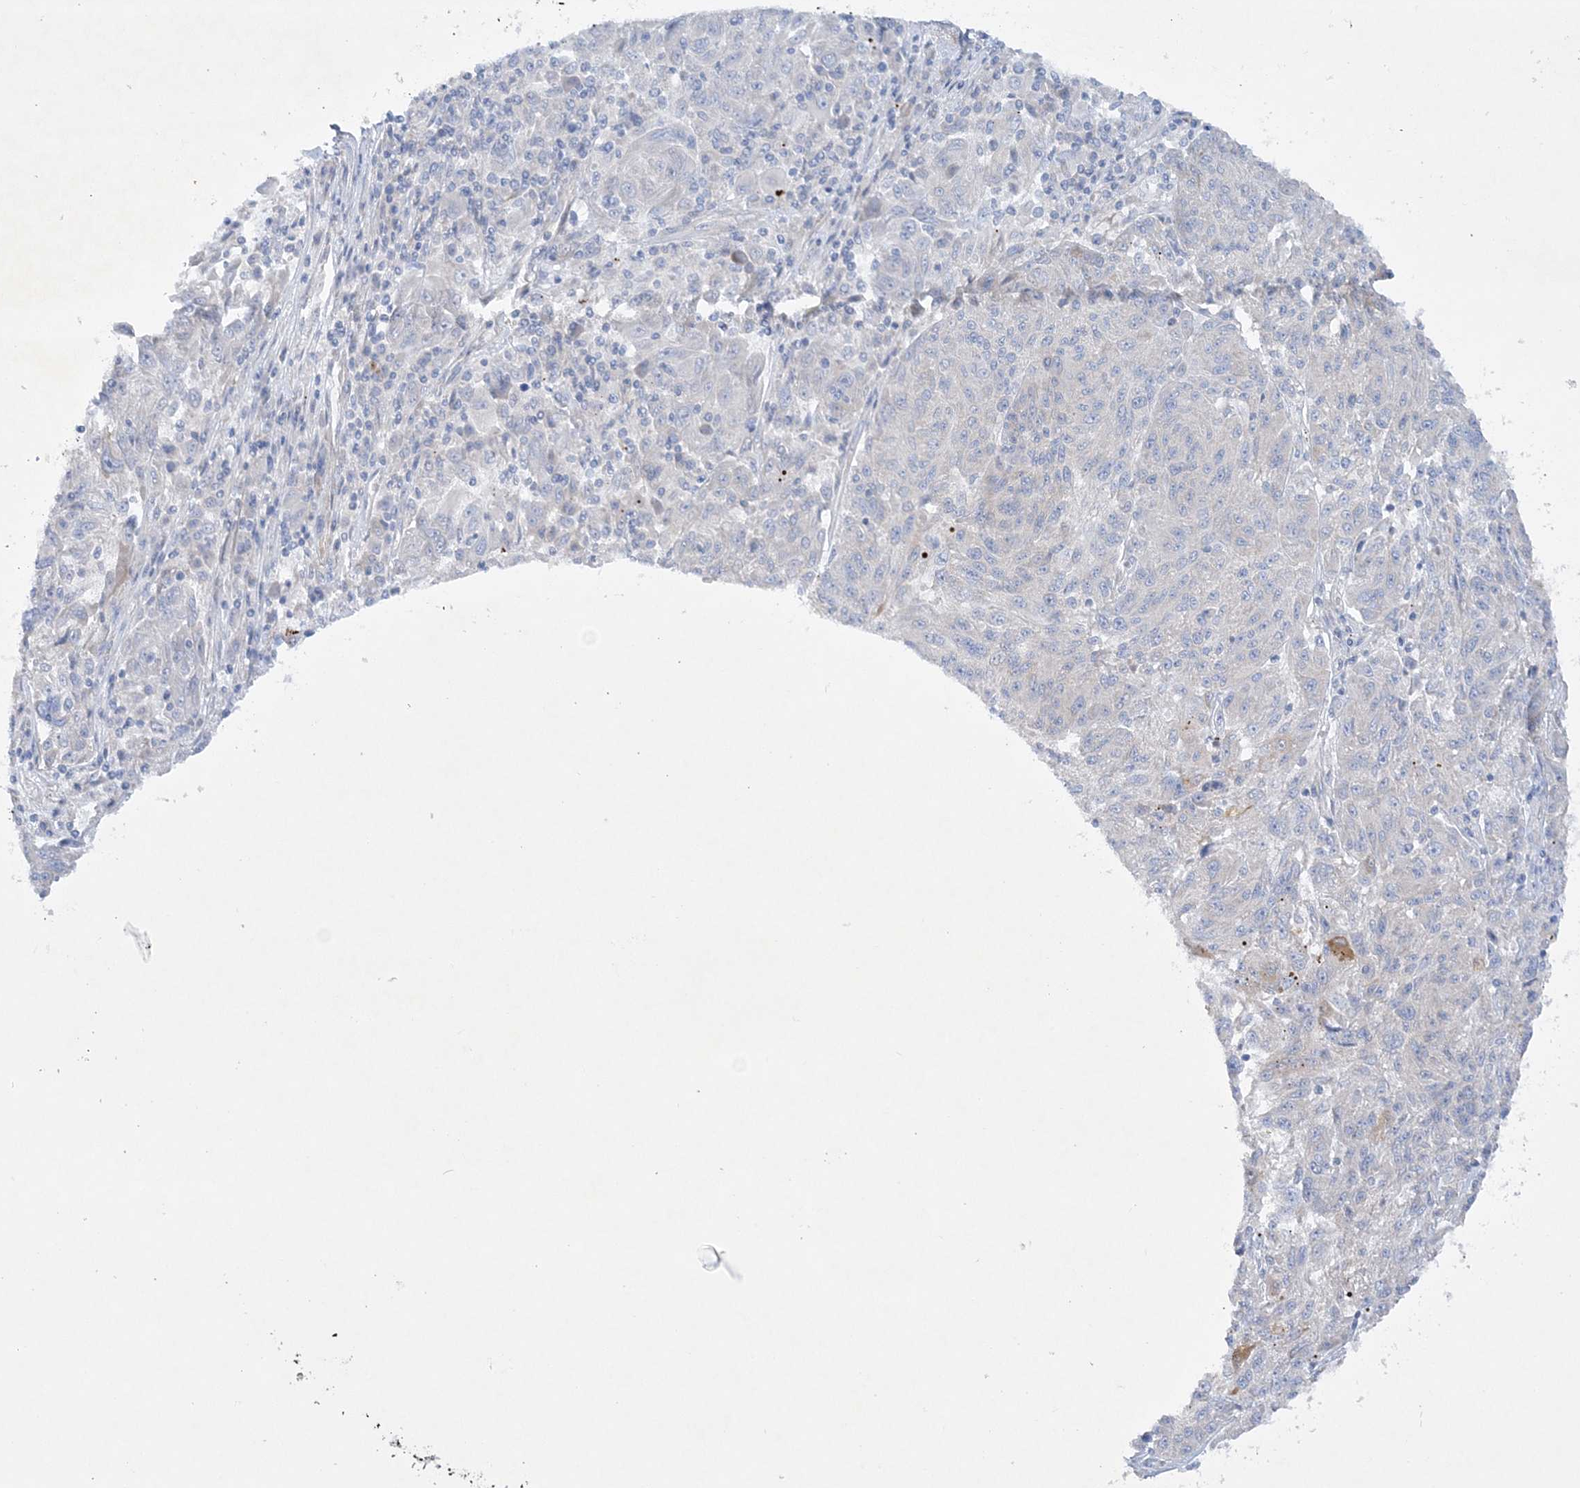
{"staining": {"intensity": "negative", "quantity": "none", "location": "none"}, "tissue": "melanoma", "cell_type": "Tumor cells", "image_type": "cancer", "snomed": [{"axis": "morphology", "description": "Malignant melanoma, NOS"}, {"axis": "topography", "description": "Skin"}], "caption": "Tumor cells are negative for brown protein staining in malignant melanoma.", "gene": "FARSB", "patient": {"sex": "male", "age": 53}}